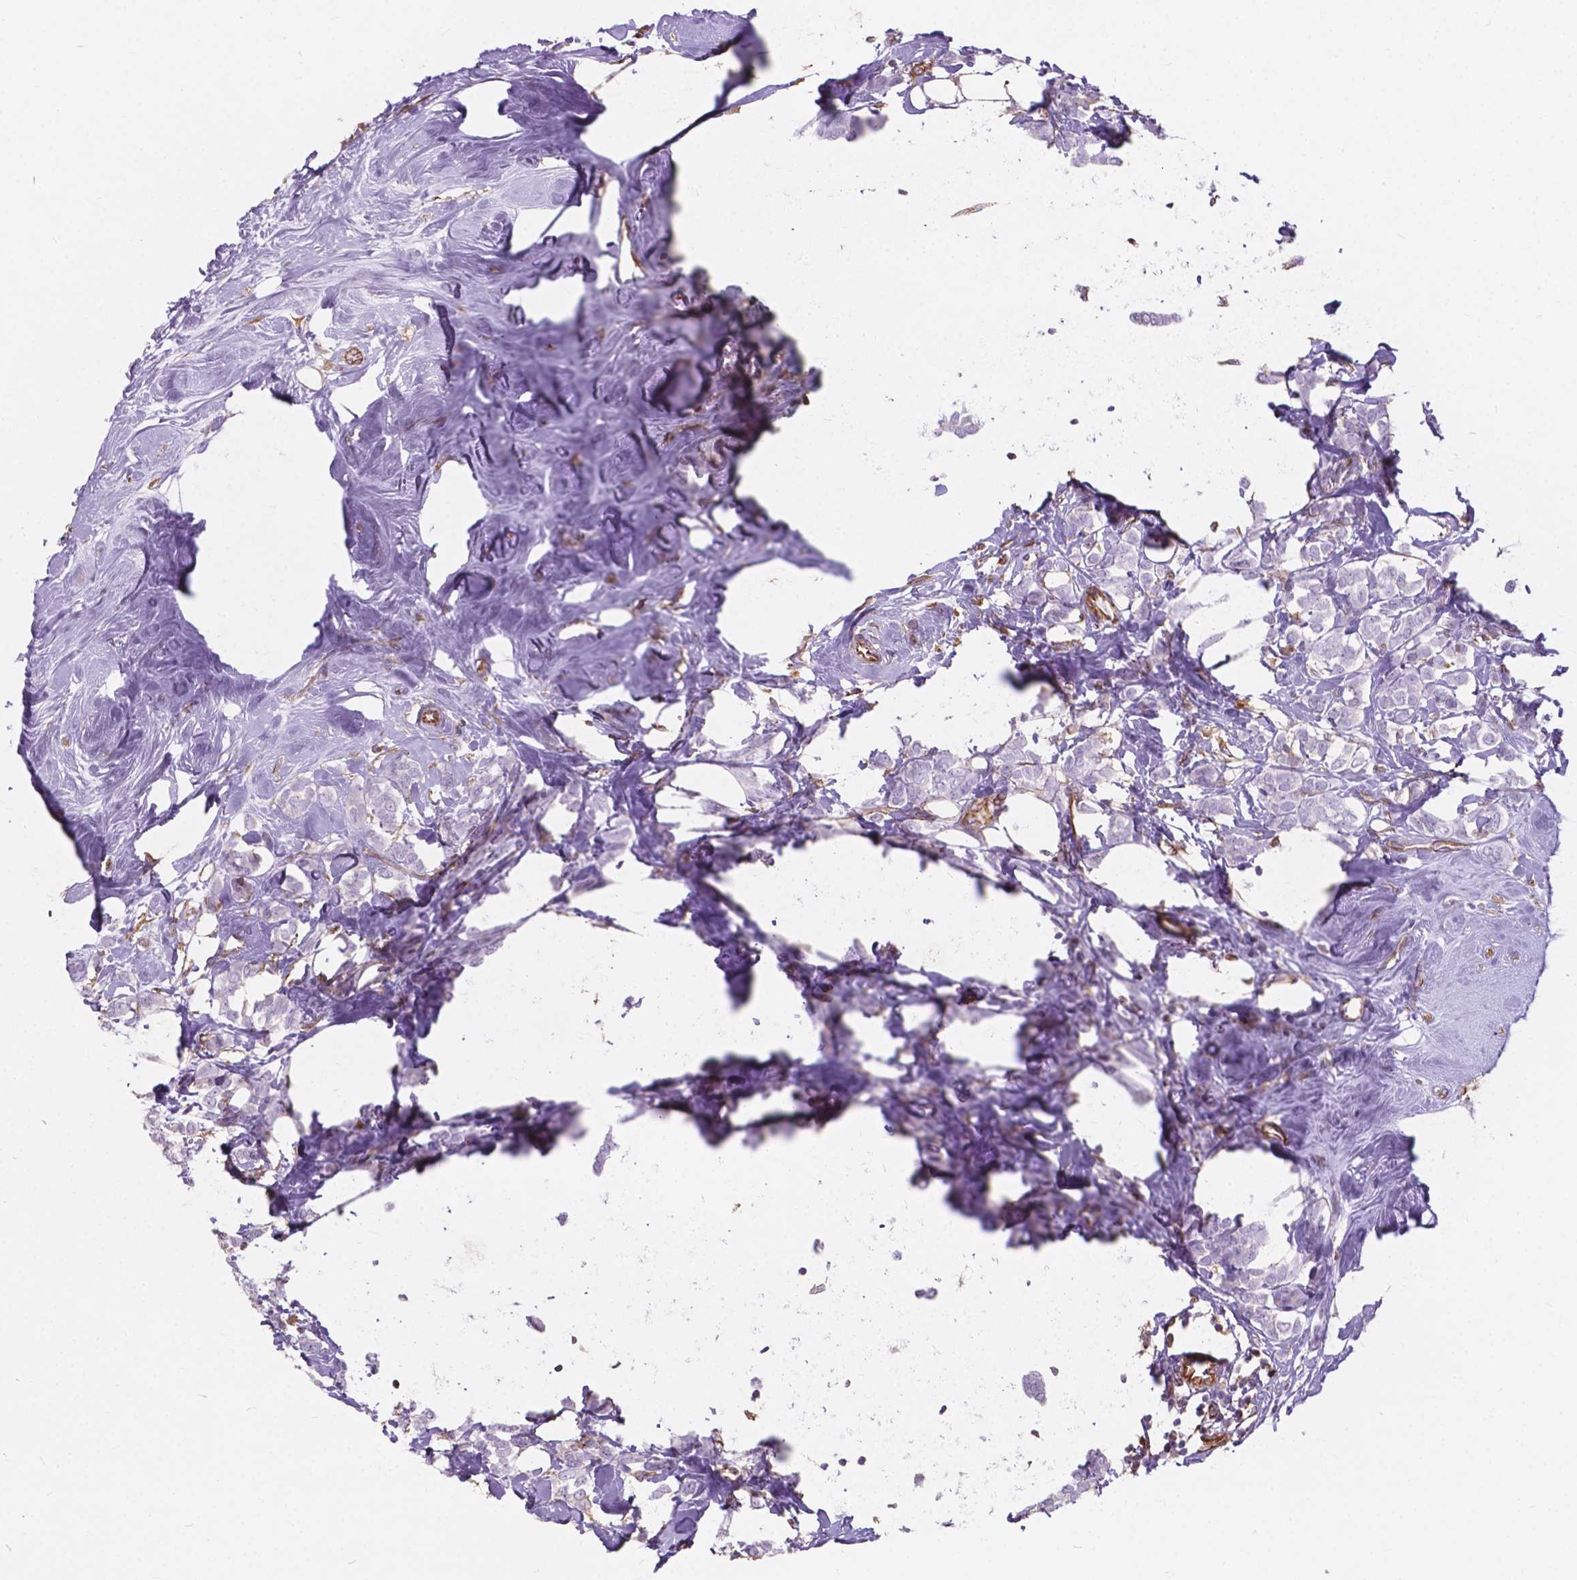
{"staining": {"intensity": "negative", "quantity": "none", "location": "none"}, "tissue": "breast cancer", "cell_type": "Tumor cells", "image_type": "cancer", "snomed": [{"axis": "morphology", "description": "Lobular carcinoma"}, {"axis": "topography", "description": "Breast"}], "caption": "Immunohistochemistry photomicrograph of neoplastic tissue: breast cancer stained with DAB (3,3'-diaminobenzidine) reveals no significant protein staining in tumor cells.", "gene": "AMOT", "patient": {"sex": "female", "age": 49}}